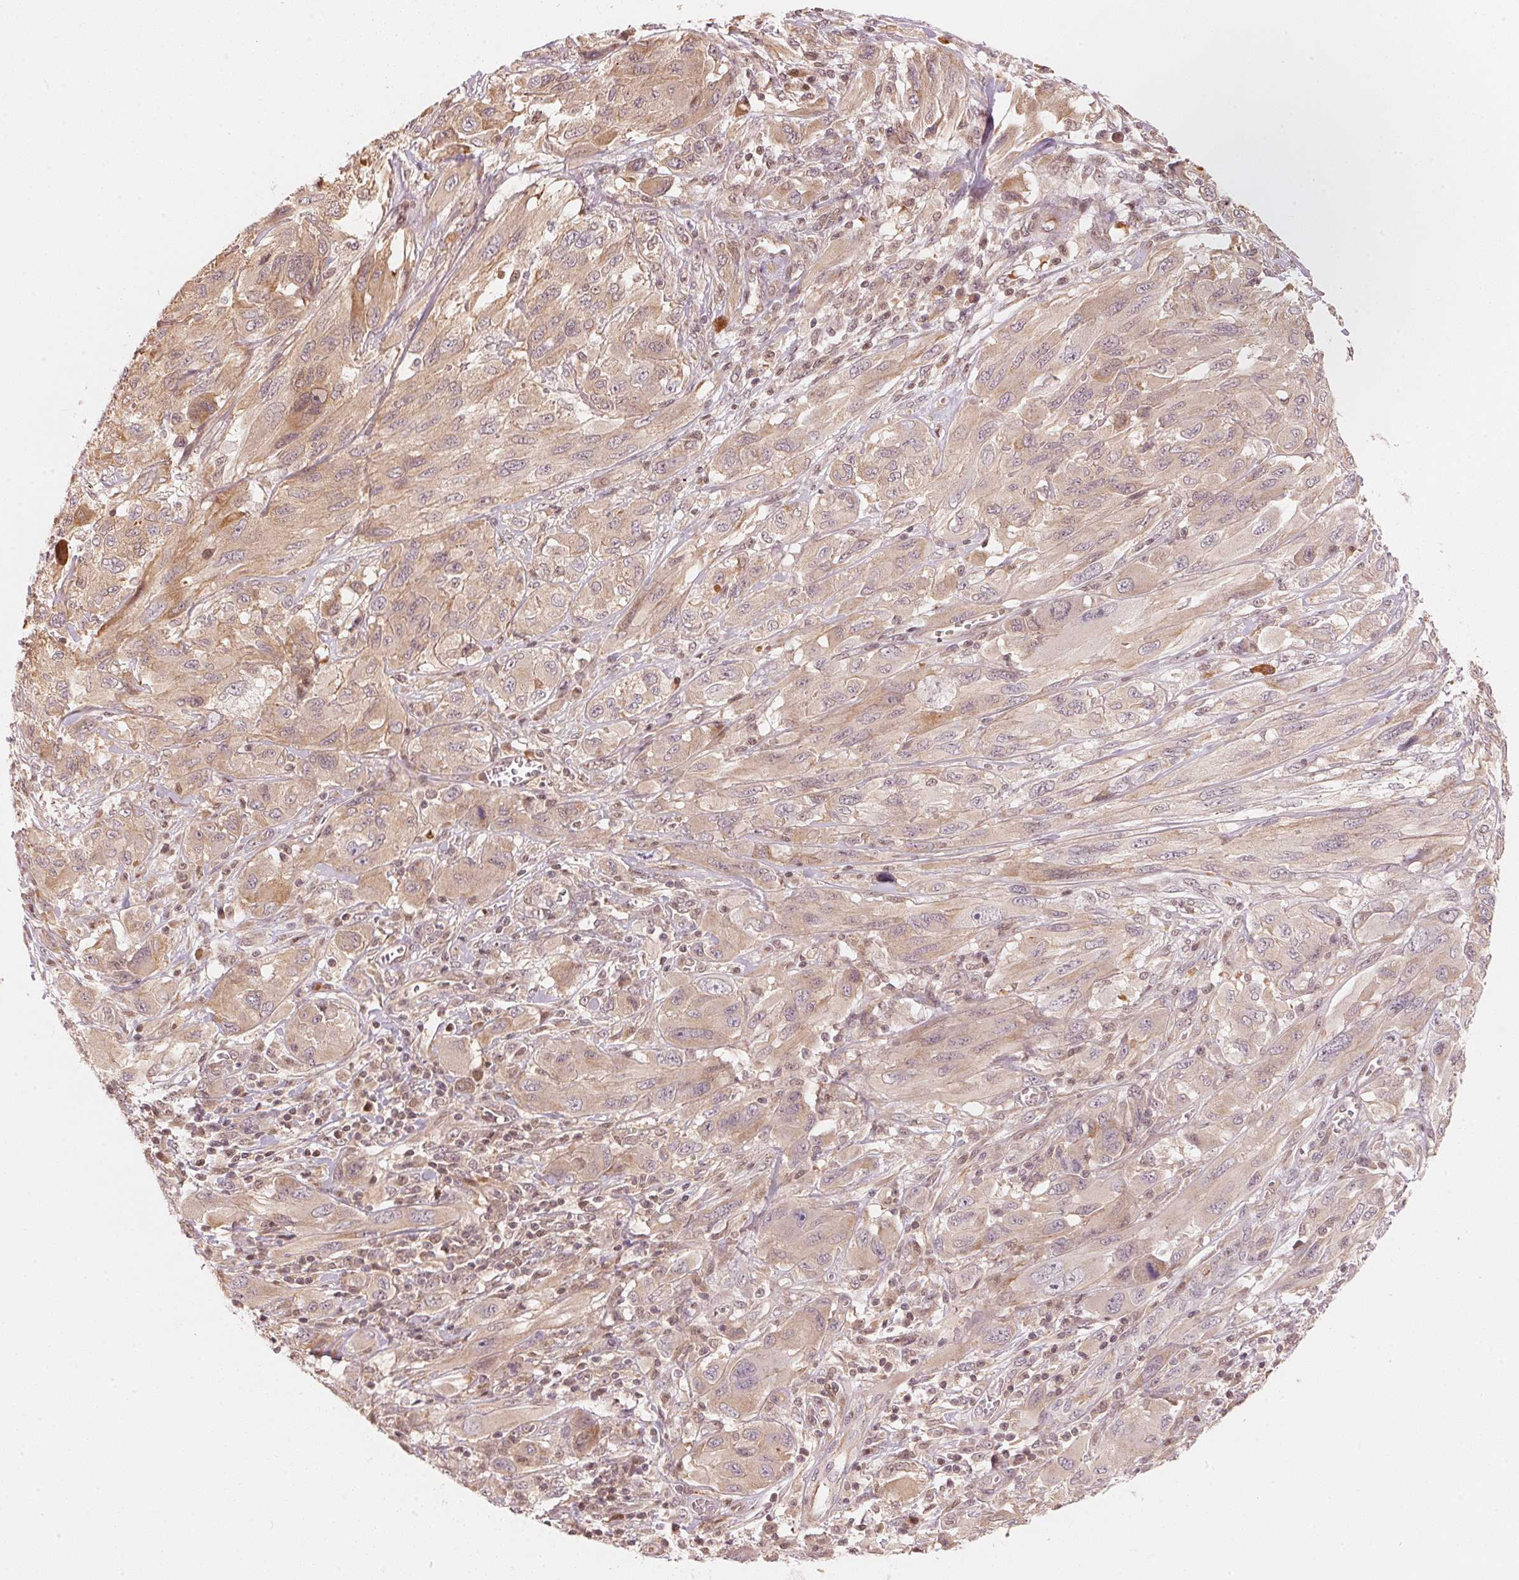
{"staining": {"intensity": "weak", "quantity": "25%-75%", "location": "cytoplasmic/membranous"}, "tissue": "melanoma", "cell_type": "Tumor cells", "image_type": "cancer", "snomed": [{"axis": "morphology", "description": "Malignant melanoma, NOS"}, {"axis": "topography", "description": "Skin"}], "caption": "Immunohistochemical staining of melanoma displays low levels of weak cytoplasmic/membranous positivity in approximately 25%-75% of tumor cells.", "gene": "PRKN", "patient": {"sex": "female", "age": 91}}